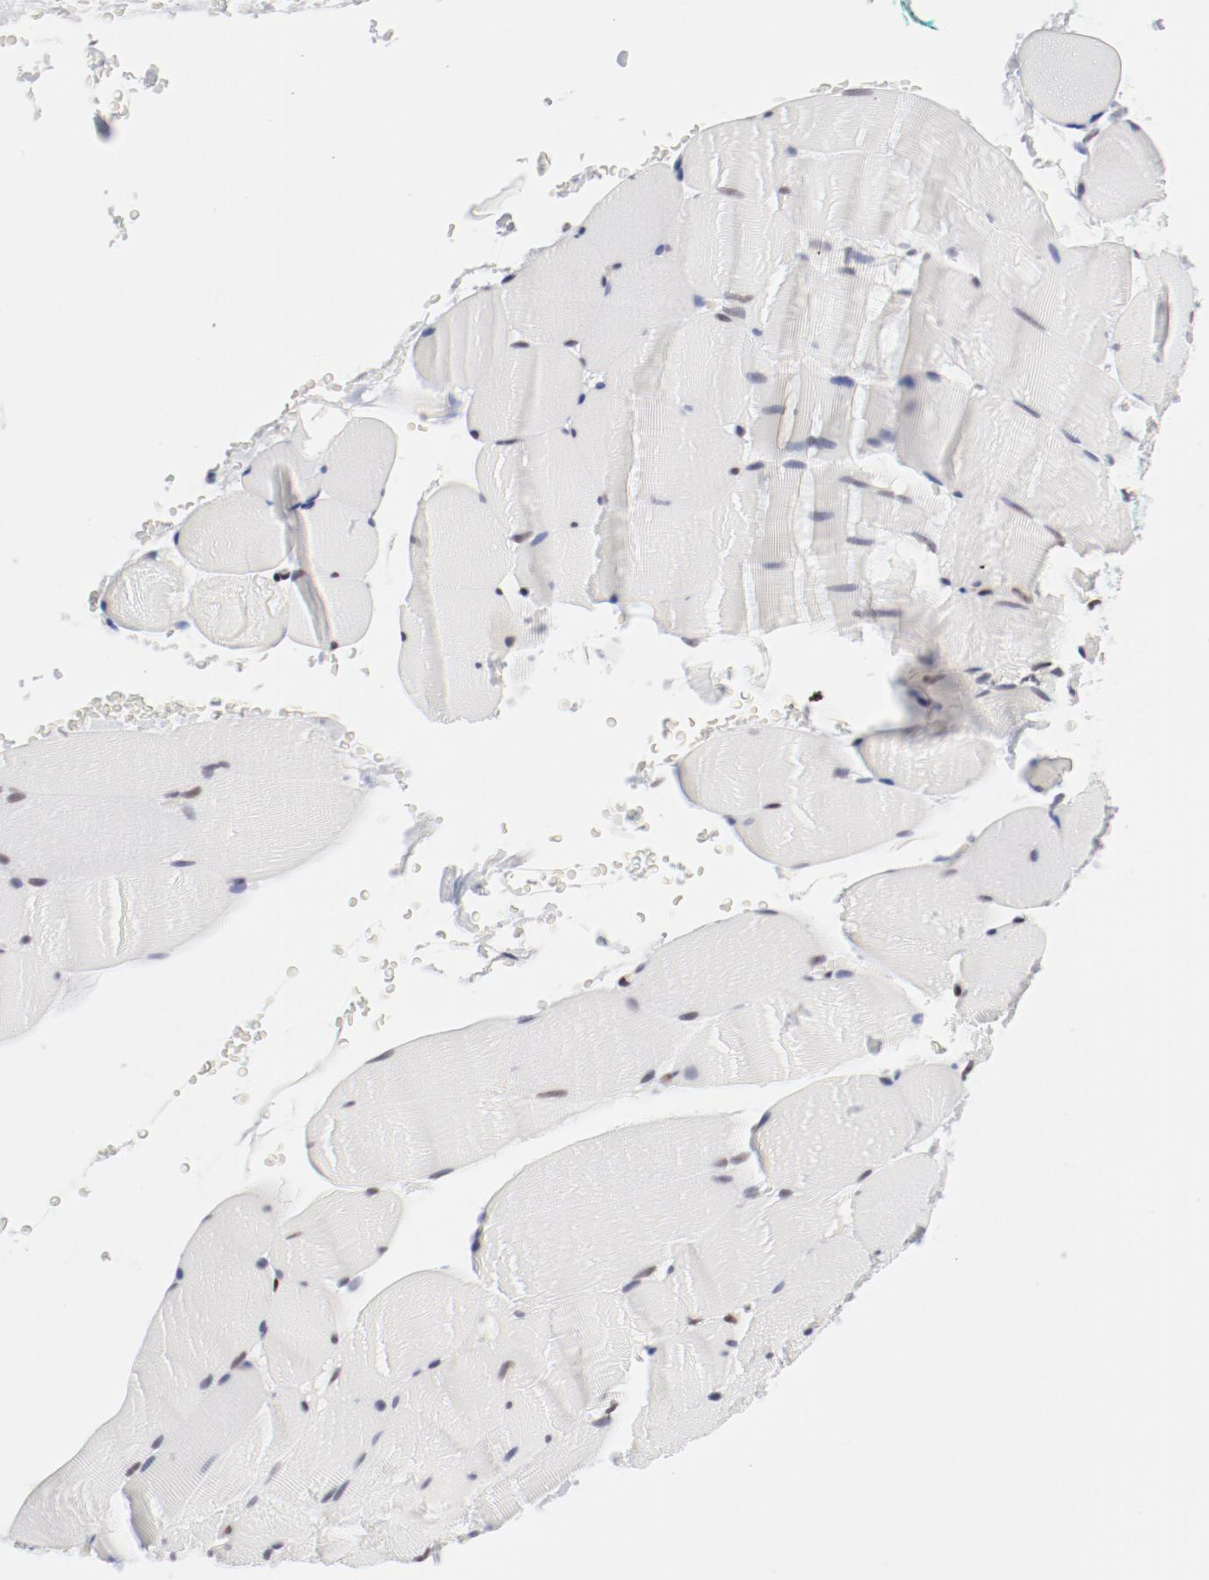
{"staining": {"intensity": "weak", "quantity": "<25%", "location": "nuclear"}, "tissue": "skeletal muscle", "cell_type": "Myocytes", "image_type": "normal", "snomed": [{"axis": "morphology", "description": "Normal tissue, NOS"}, {"axis": "topography", "description": "Skeletal muscle"}], "caption": "The image demonstrates no staining of myocytes in unremarkable skeletal muscle. Nuclei are stained in blue.", "gene": "ATF2", "patient": {"sex": "male", "age": 62}}